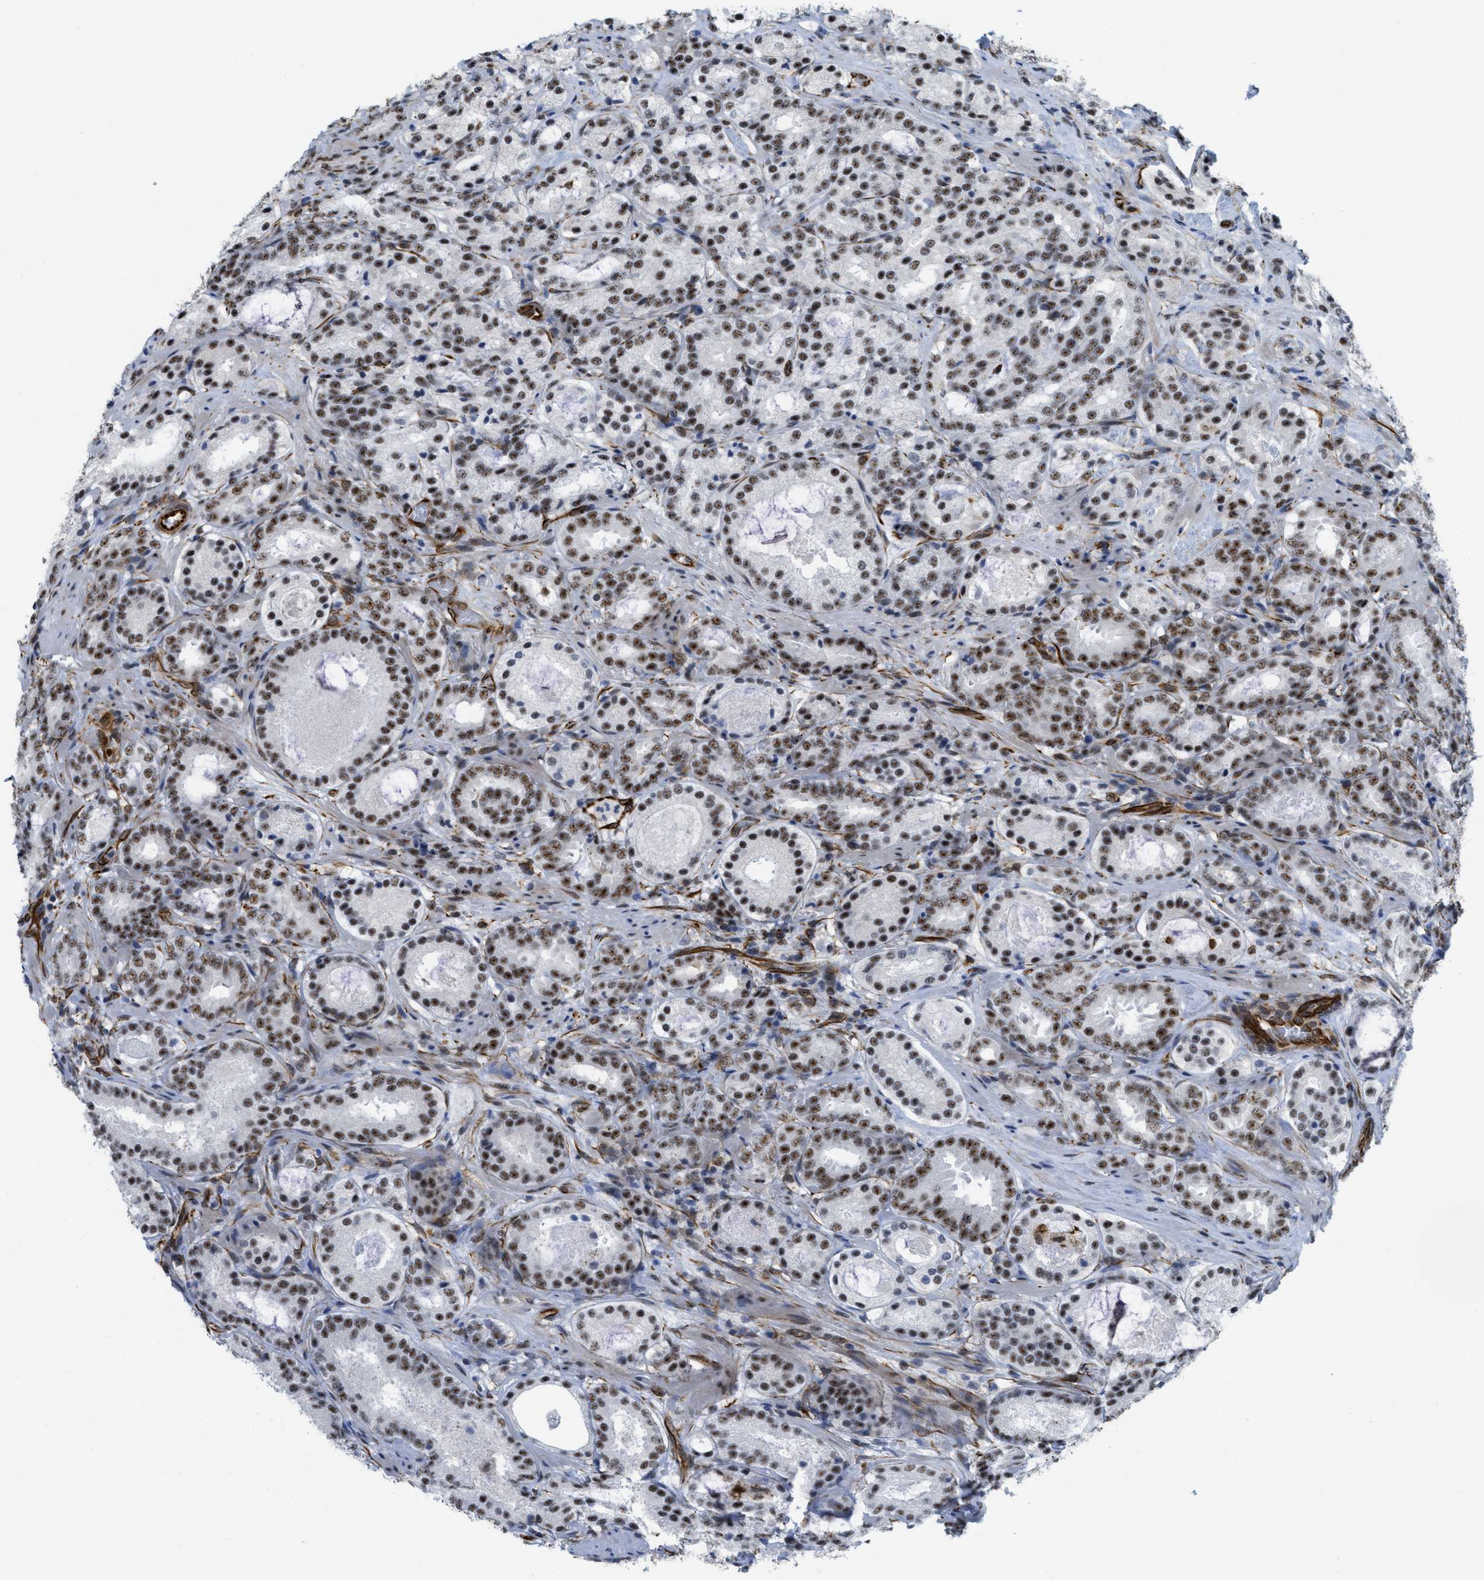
{"staining": {"intensity": "moderate", "quantity": ">75%", "location": "nuclear"}, "tissue": "prostate cancer", "cell_type": "Tumor cells", "image_type": "cancer", "snomed": [{"axis": "morphology", "description": "Adenocarcinoma, Low grade"}, {"axis": "topography", "description": "Prostate"}], "caption": "IHC of prostate low-grade adenocarcinoma shows medium levels of moderate nuclear staining in approximately >75% of tumor cells.", "gene": "LRRC8B", "patient": {"sex": "male", "age": 69}}